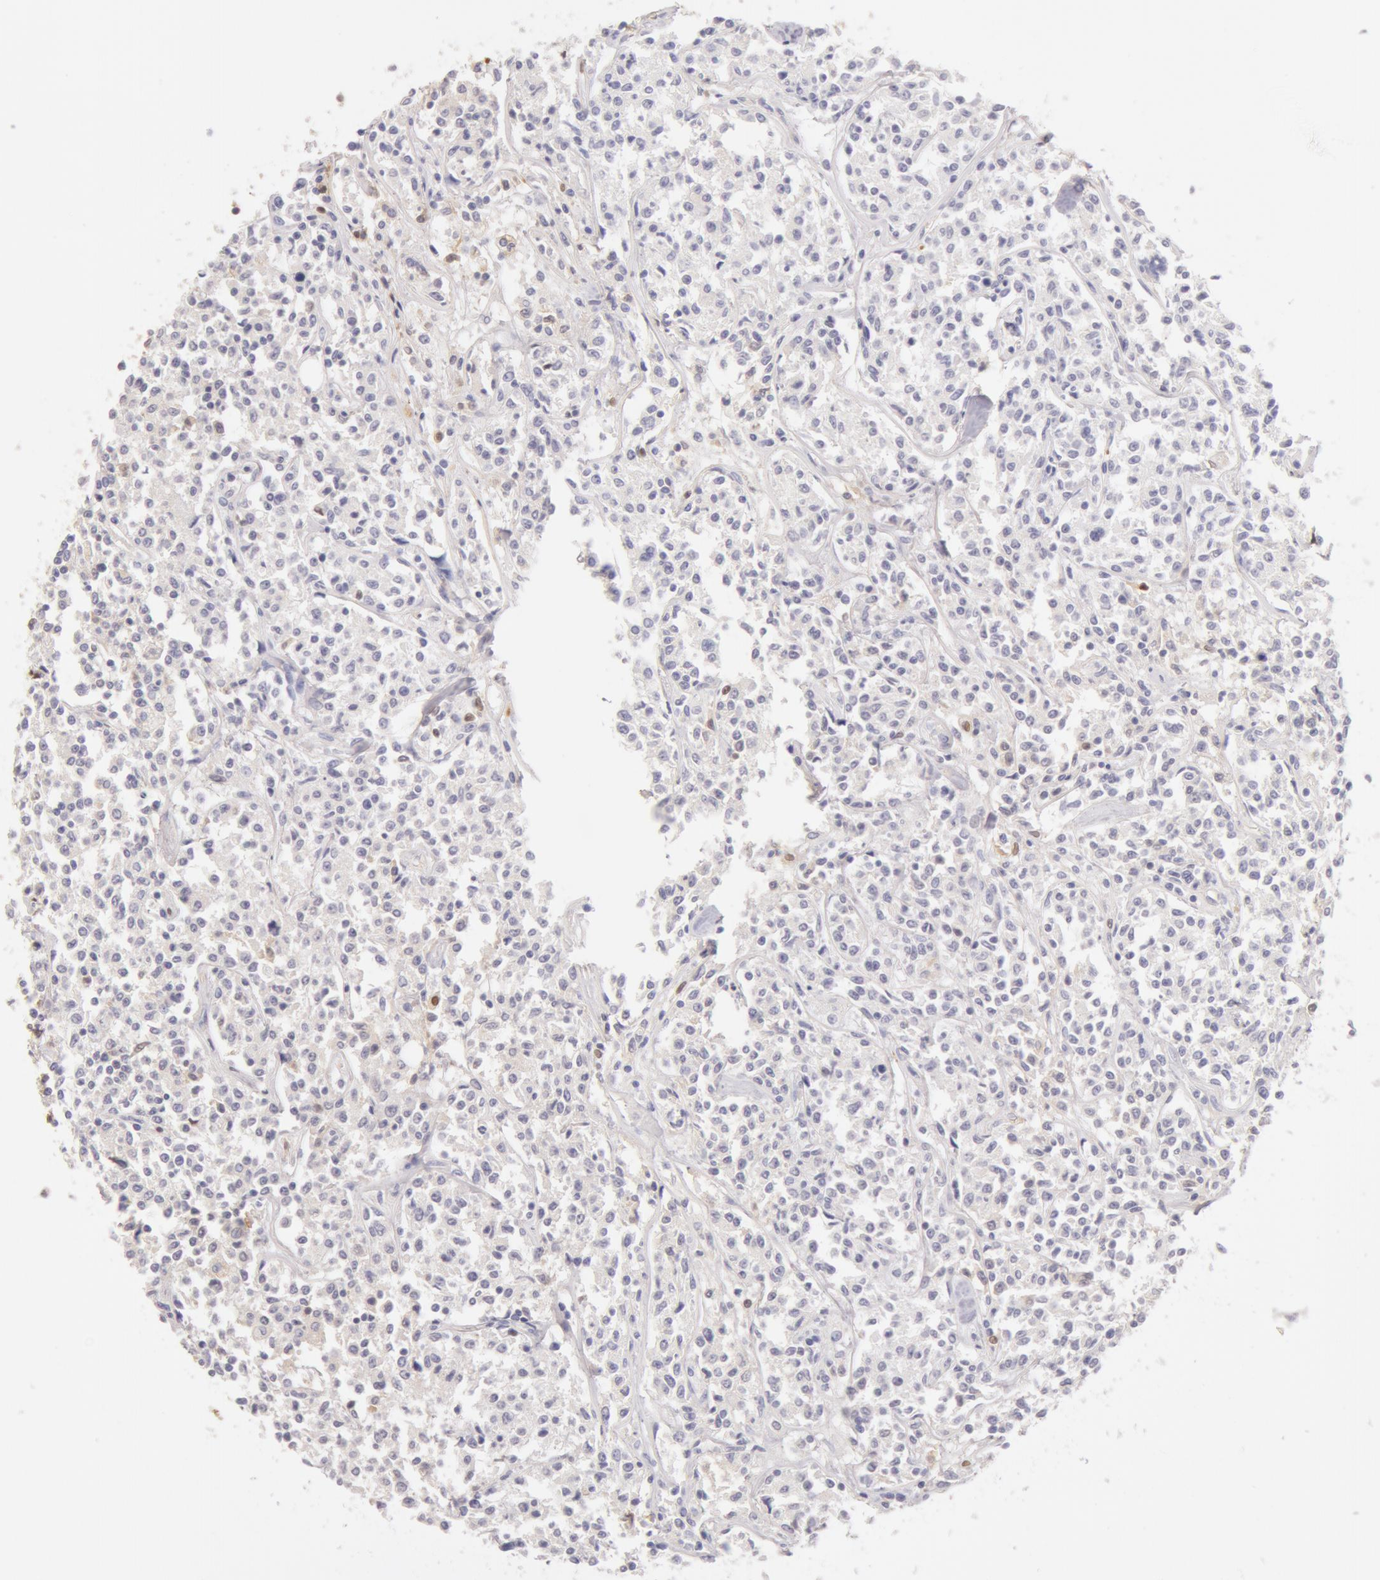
{"staining": {"intensity": "negative", "quantity": "none", "location": "none"}, "tissue": "lymphoma", "cell_type": "Tumor cells", "image_type": "cancer", "snomed": [{"axis": "morphology", "description": "Malignant lymphoma, non-Hodgkin's type, Low grade"}, {"axis": "topography", "description": "Small intestine"}], "caption": "A photomicrograph of human lymphoma is negative for staining in tumor cells. (Brightfield microscopy of DAB immunohistochemistry (IHC) at high magnification).", "gene": "AHSG", "patient": {"sex": "female", "age": 59}}